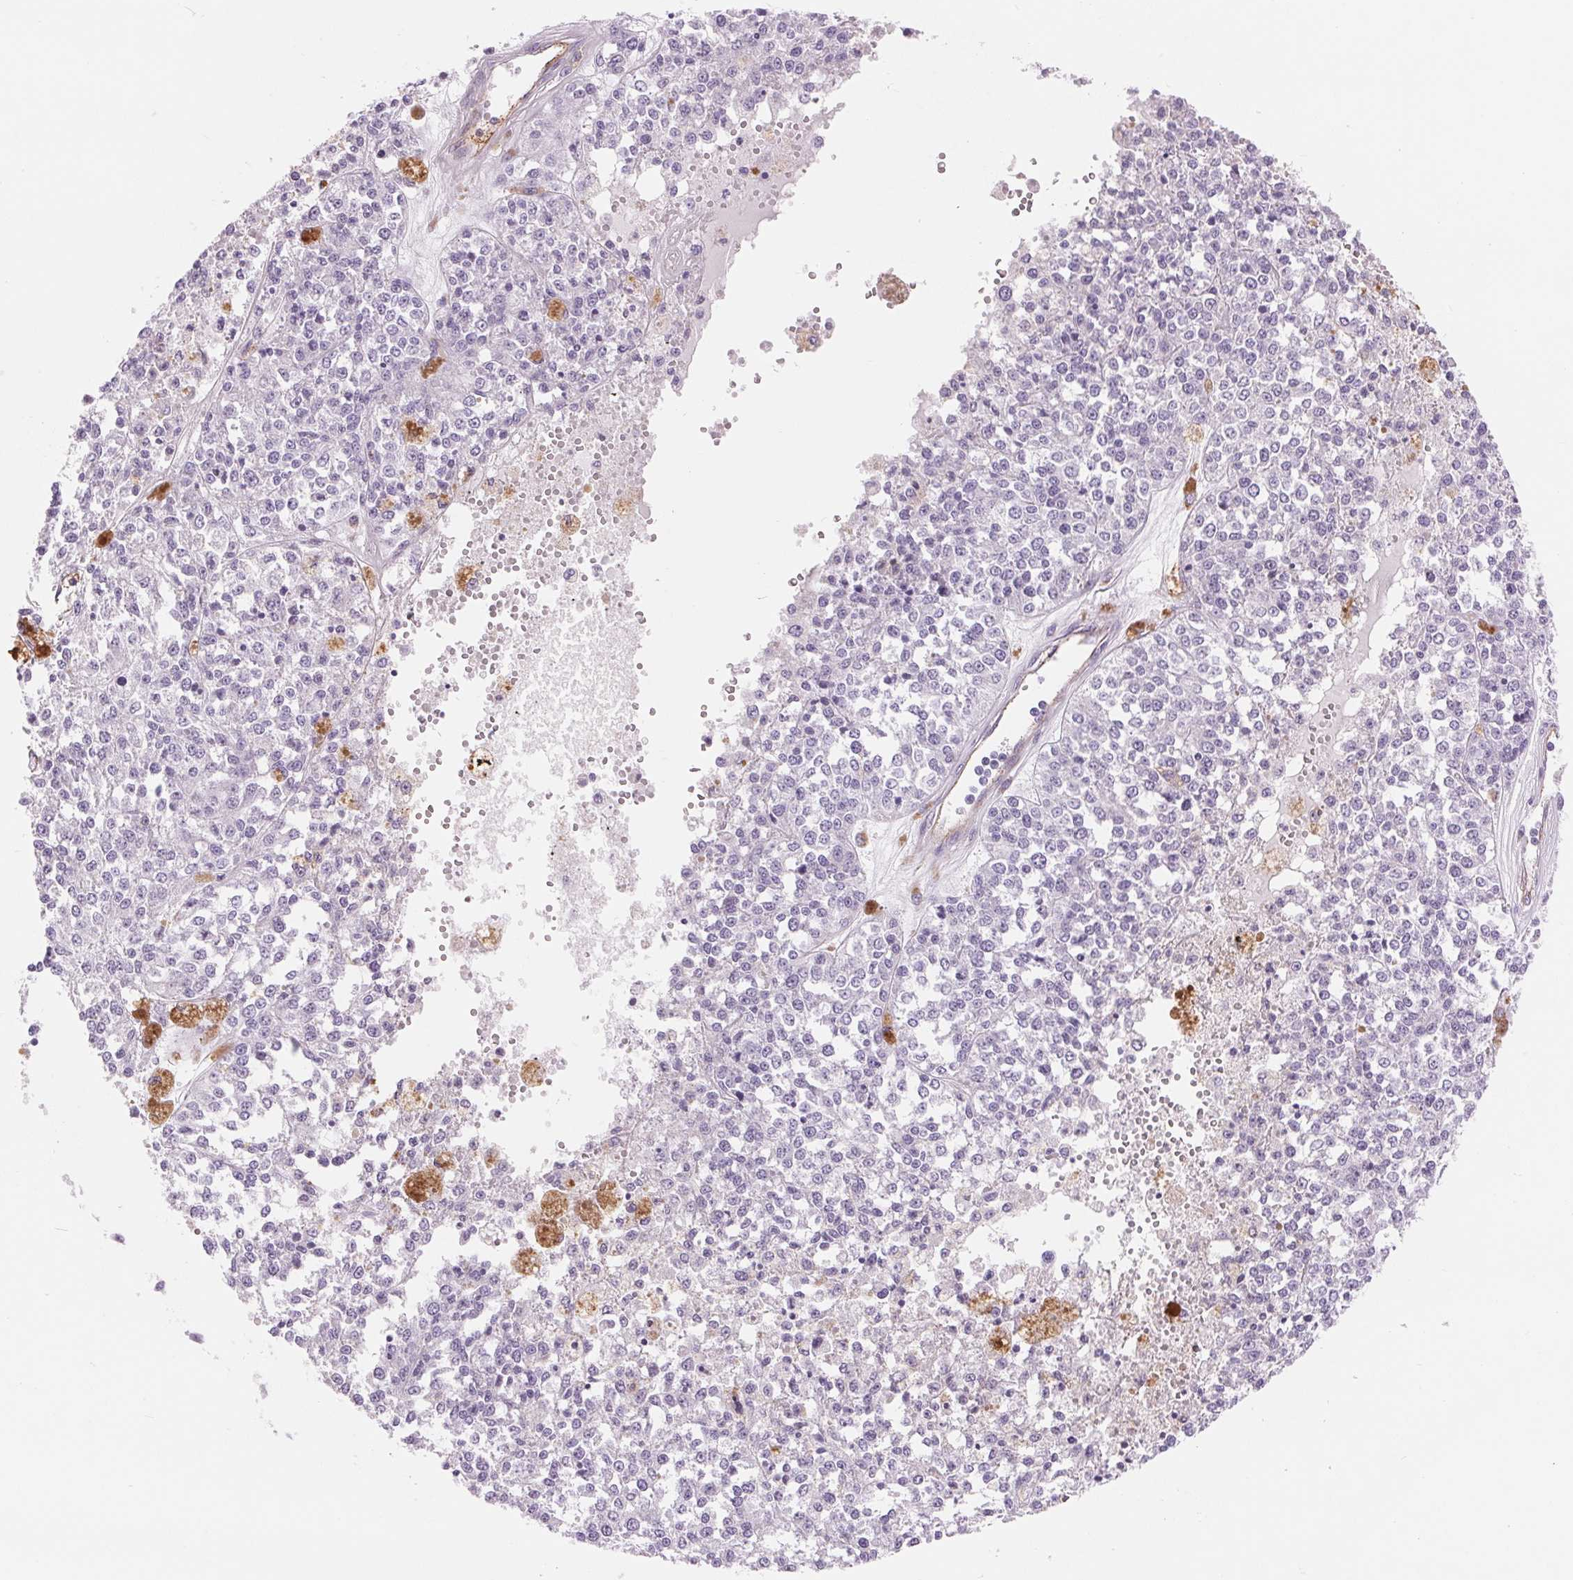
{"staining": {"intensity": "negative", "quantity": "none", "location": "none"}, "tissue": "melanoma", "cell_type": "Tumor cells", "image_type": "cancer", "snomed": [{"axis": "morphology", "description": "Malignant melanoma, Metastatic site"}, {"axis": "topography", "description": "Lymph node"}], "caption": "Melanoma was stained to show a protein in brown. There is no significant expression in tumor cells. The staining was performed using DAB to visualize the protein expression in brown, while the nuclei were stained in blue with hematoxylin (Magnification: 20x).", "gene": "DIXDC1", "patient": {"sex": "female", "age": 64}}